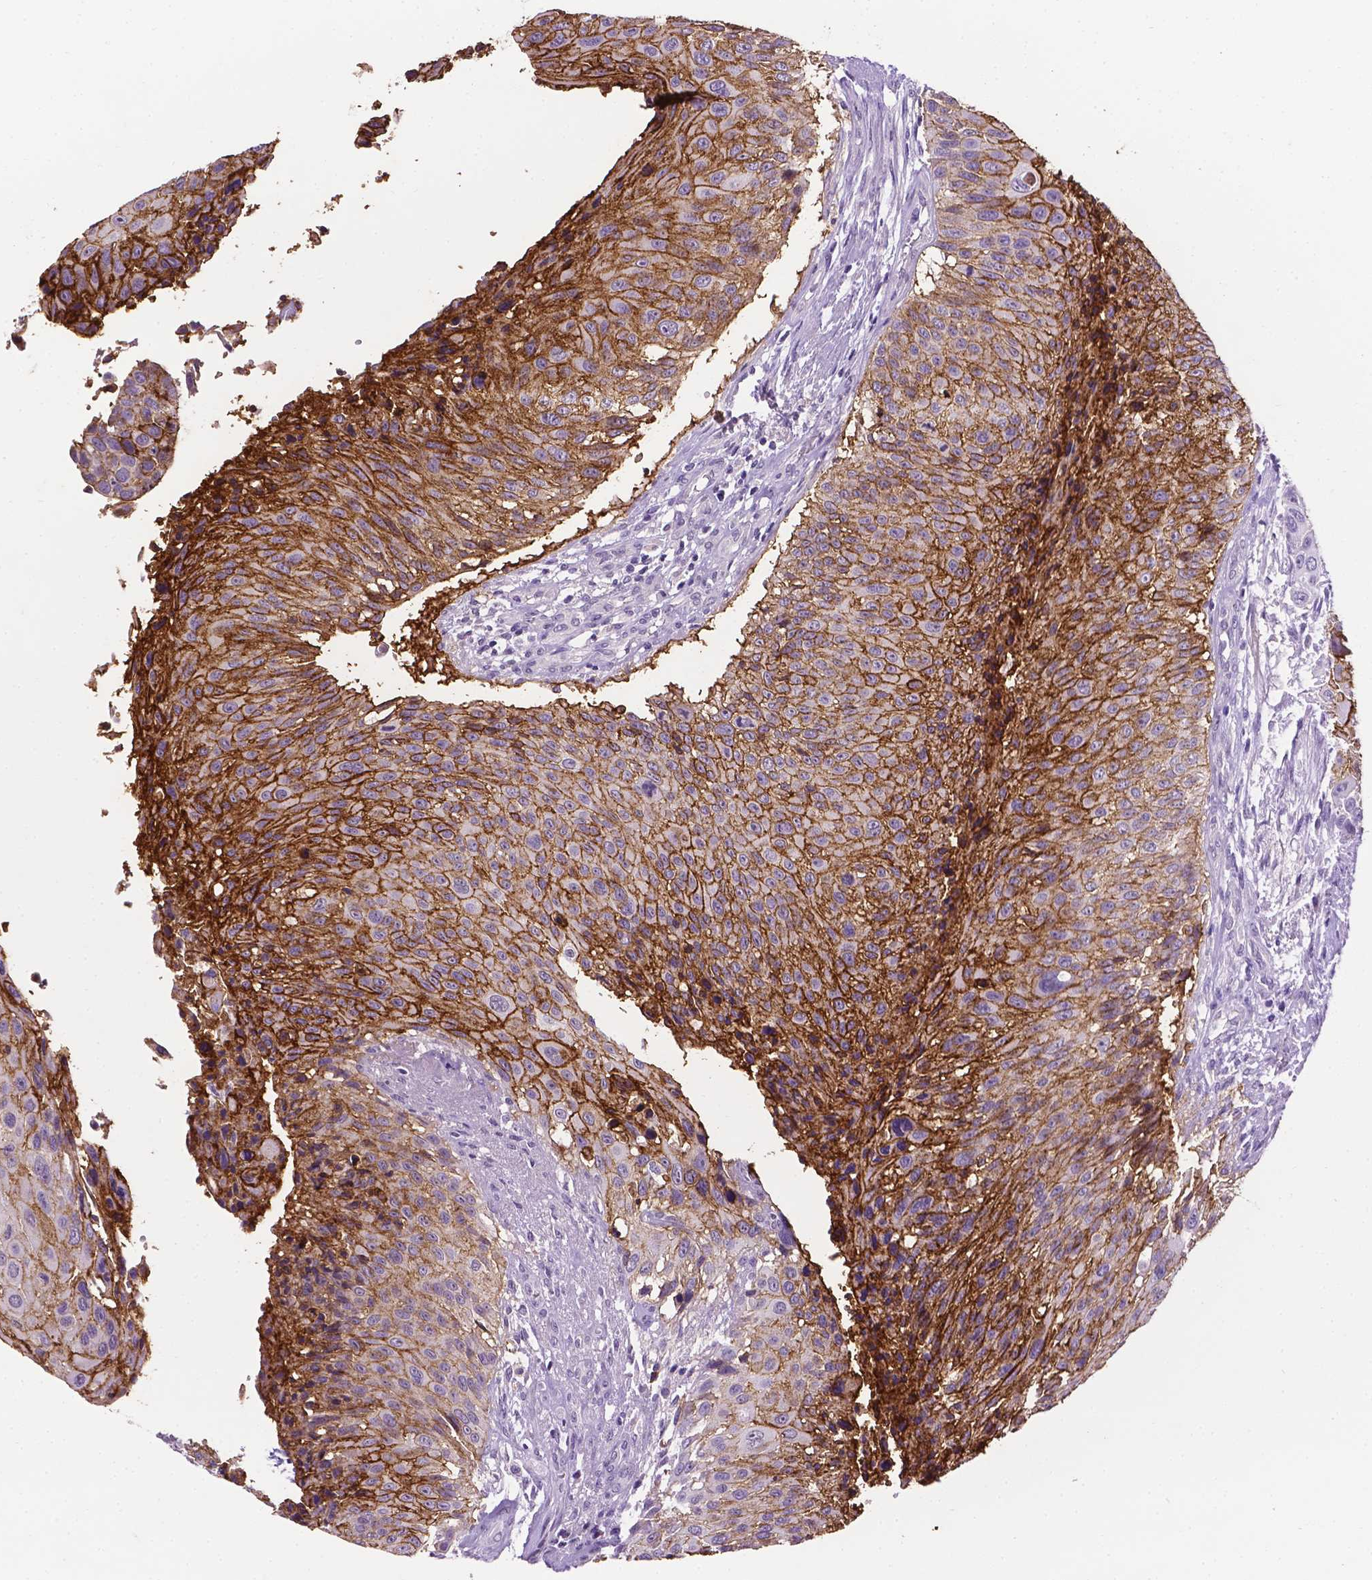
{"staining": {"intensity": "strong", "quantity": "25%-75%", "location": "cytoplasmic/membranous"}, "tissue": "urothelial cancer", "cell_type": "Tumor cells", "image_type": "cancer", "snomed": [{"axis": "morphology", "description": "Urothelial carcinoma, NOS"}, {"axis": "topography", "description": "Urinary bladder"}], "caption": "A photomicrograph of transitional cell carcinoma stained for a protein shows strong cytoplasmic/membranous brown staining in tumor cells.", "gene": "TACSTD2", "patient": {"sex": "male", "age": 55}}